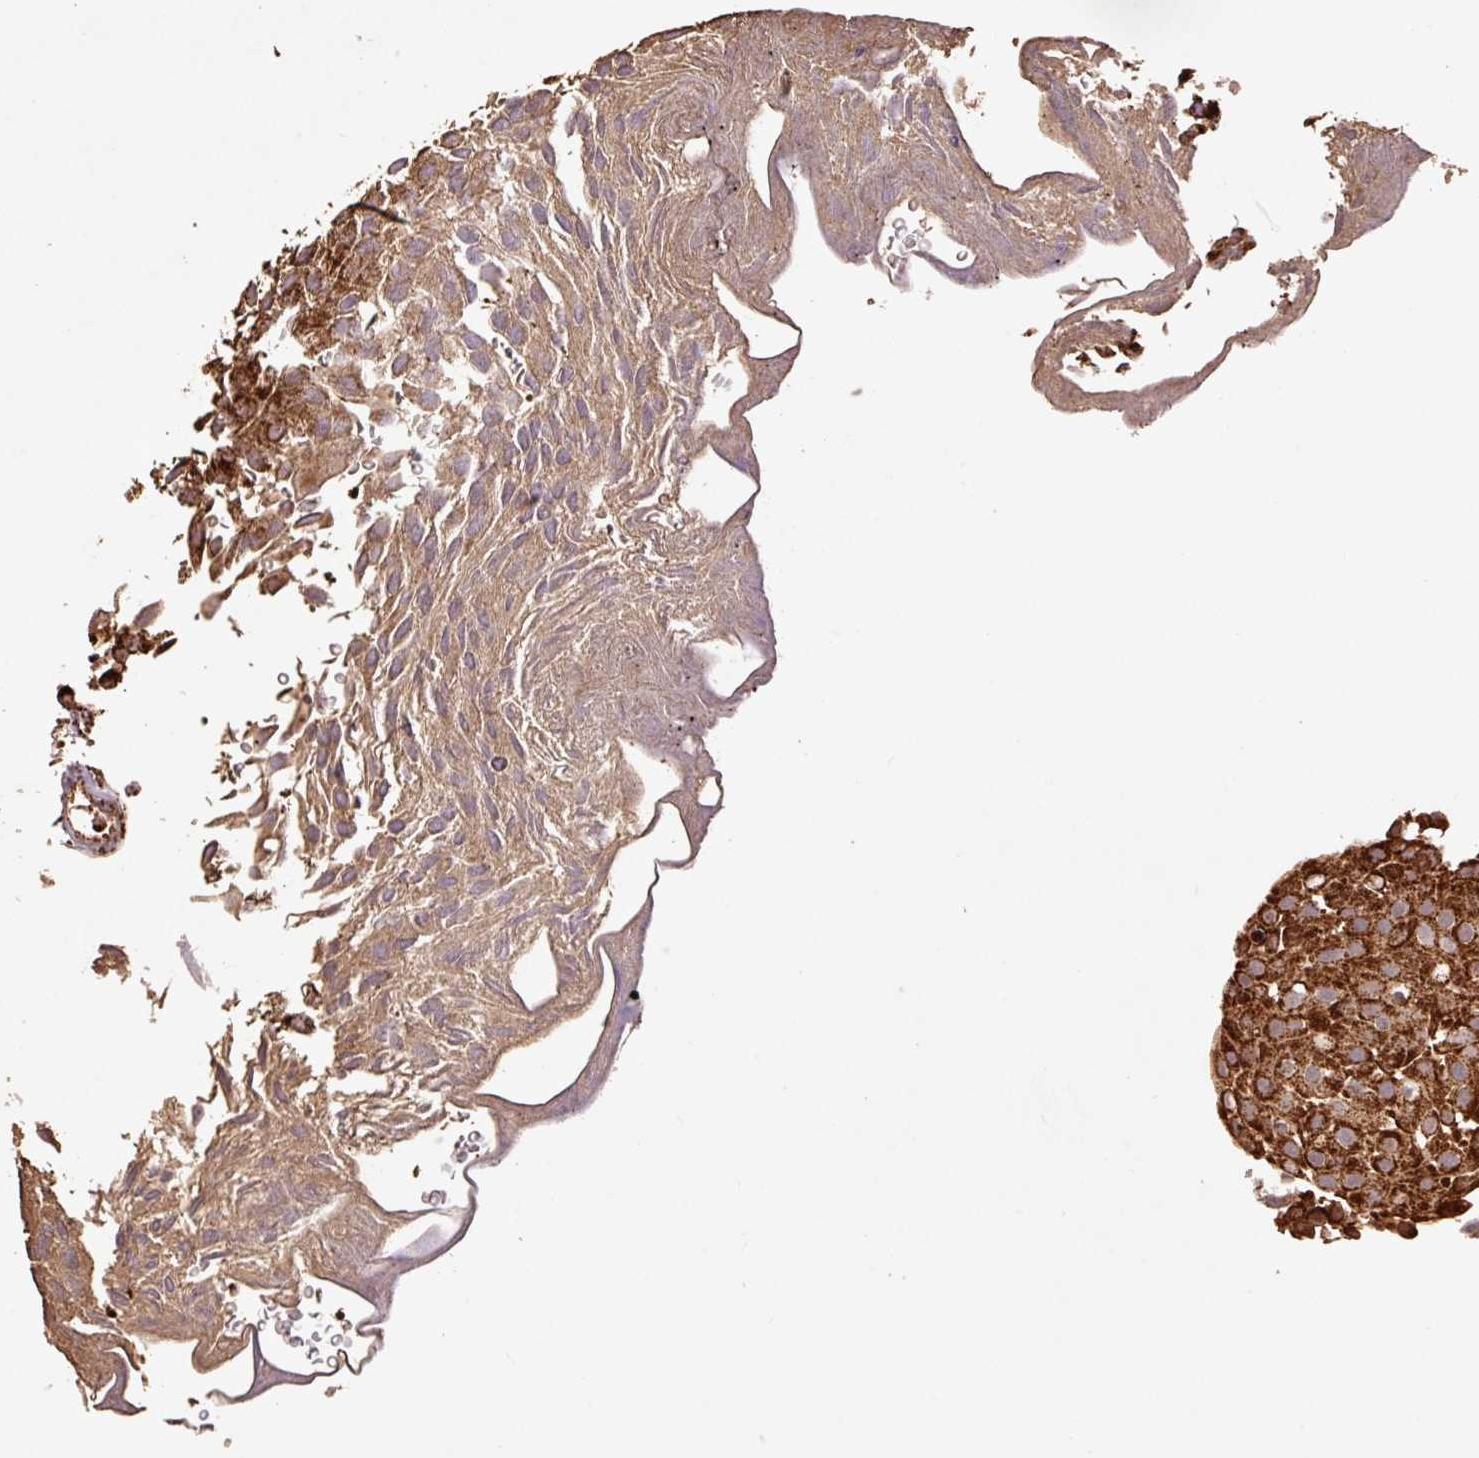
{"staining": {"intensity": "strong", "quantity": ">75%", "location": "cytoplasmic/membranous"}, "tissue": "urothelial cancer", "cell_type": "Tumor cells", "image_type": "cancer", "snomed": [{"axis": "morphology", "description": "Urothelial carcinoma, Low grade"}, {"axis": "topography", "description": "Urinary bladder"}], "caption": "DAB (3,3'-diaminobenzidine) immunohistochemical staining of urothelial carcinoma (low-grade) reveals strong cytoplasmic/membranous protein expression in approximately >75% of tumor cells.", "gene": "ATP5F1A", "patient": {"sex": "male", "age": 78}}